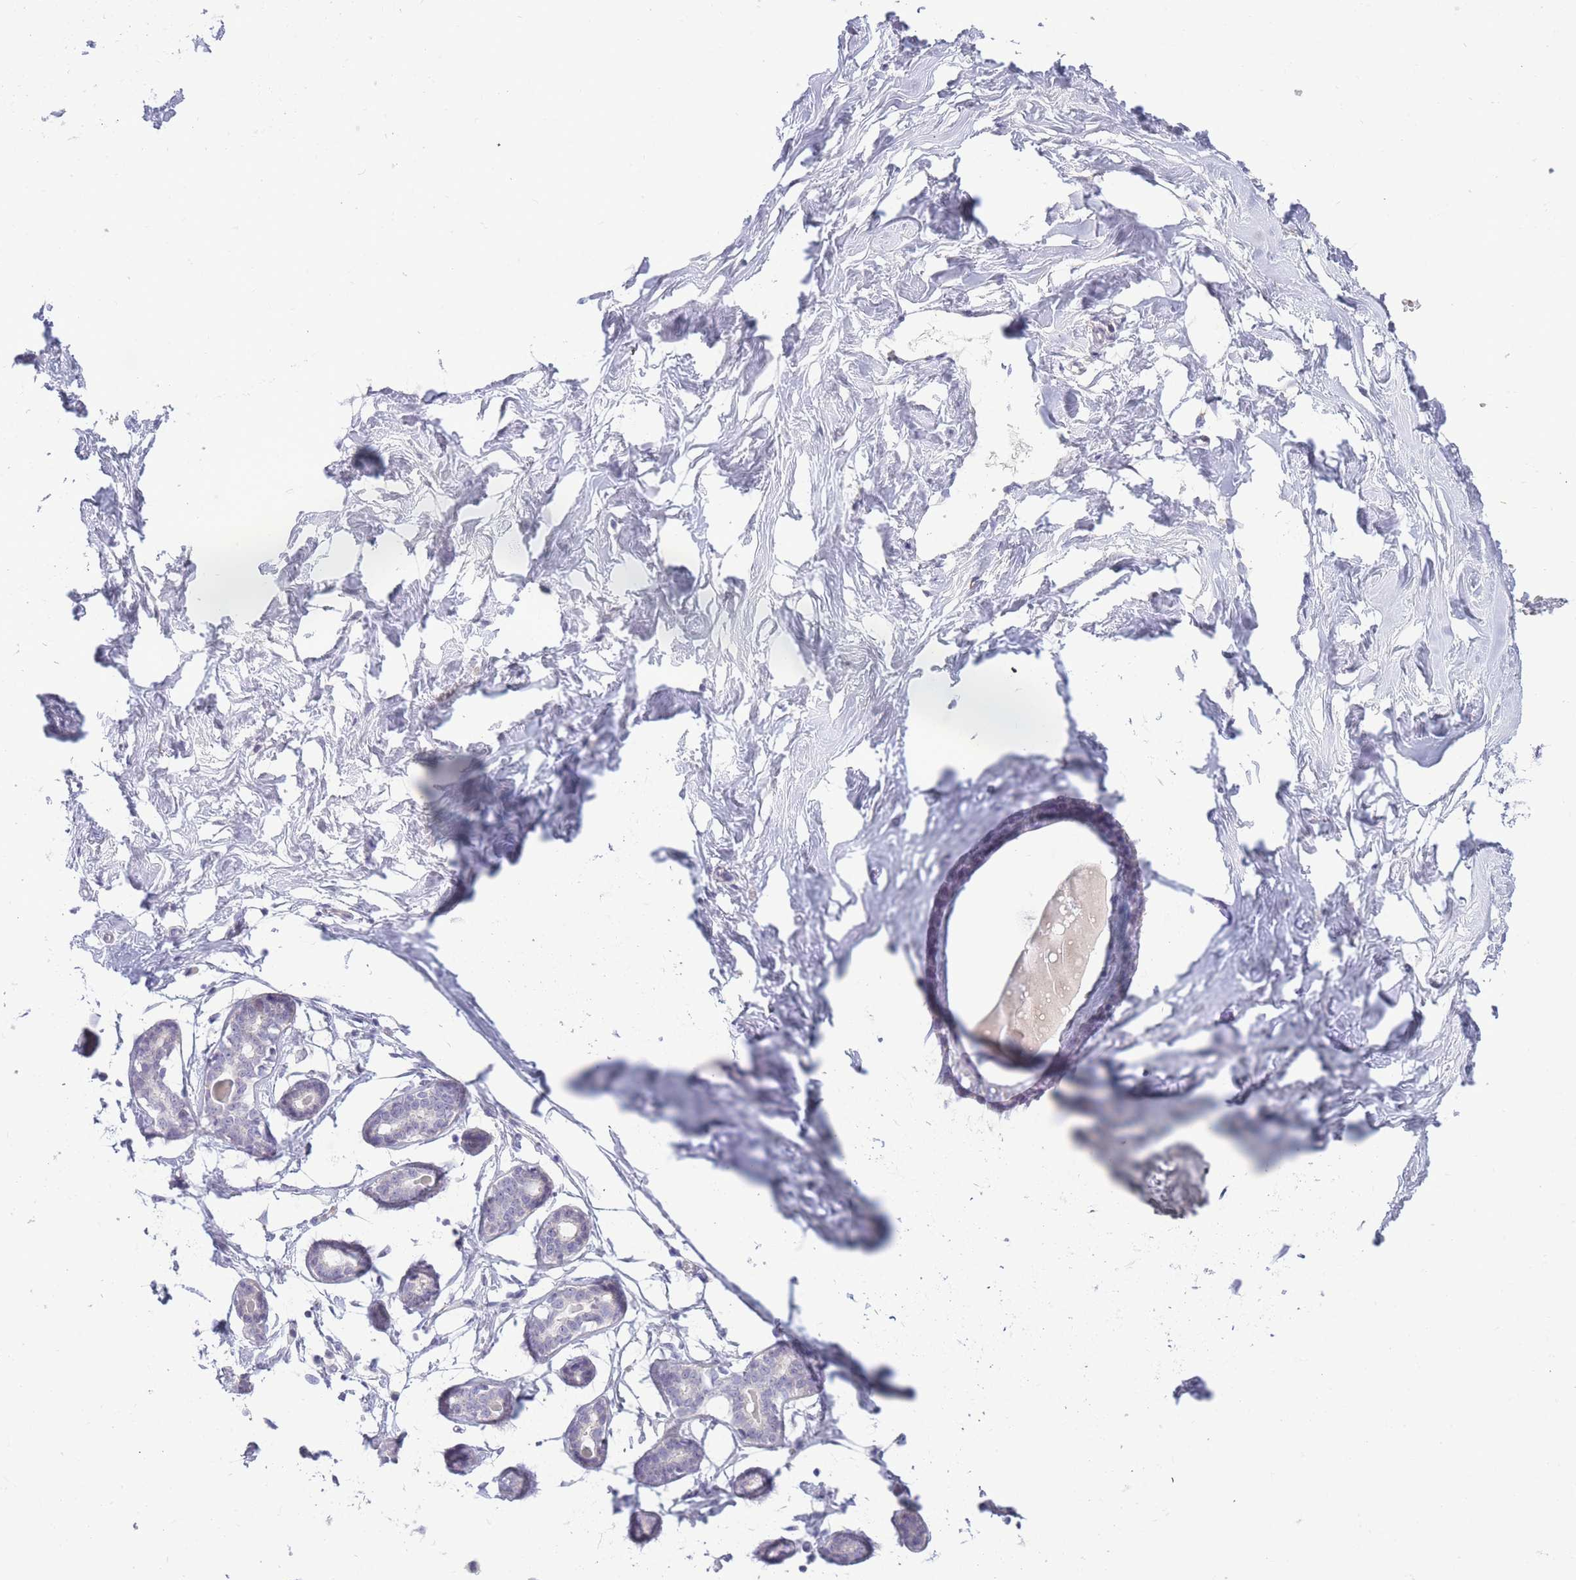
{"staining": {"intensity": "negative", "quantity": "none", "location": "none"}, "tissue": "breast", "cell_type": "Adipocytes", "image_type": "normal", "snomed": [{"axis": "morphology", "description": "Normal tissue, NOS"}, {"axis": "morphology", "description": "Adenoma, NOS"}, {"axis": "topography", "description": "Breast"}], "caption": "Breast was stained to show a protein in brown. There is no significant expression in adipocytes. (DAB (3,3'-diaminobenzidine) IHC with hematoxylin counter stain).", "gene": "PRR23A", "patient": {"sex": "female", "age": 23}}